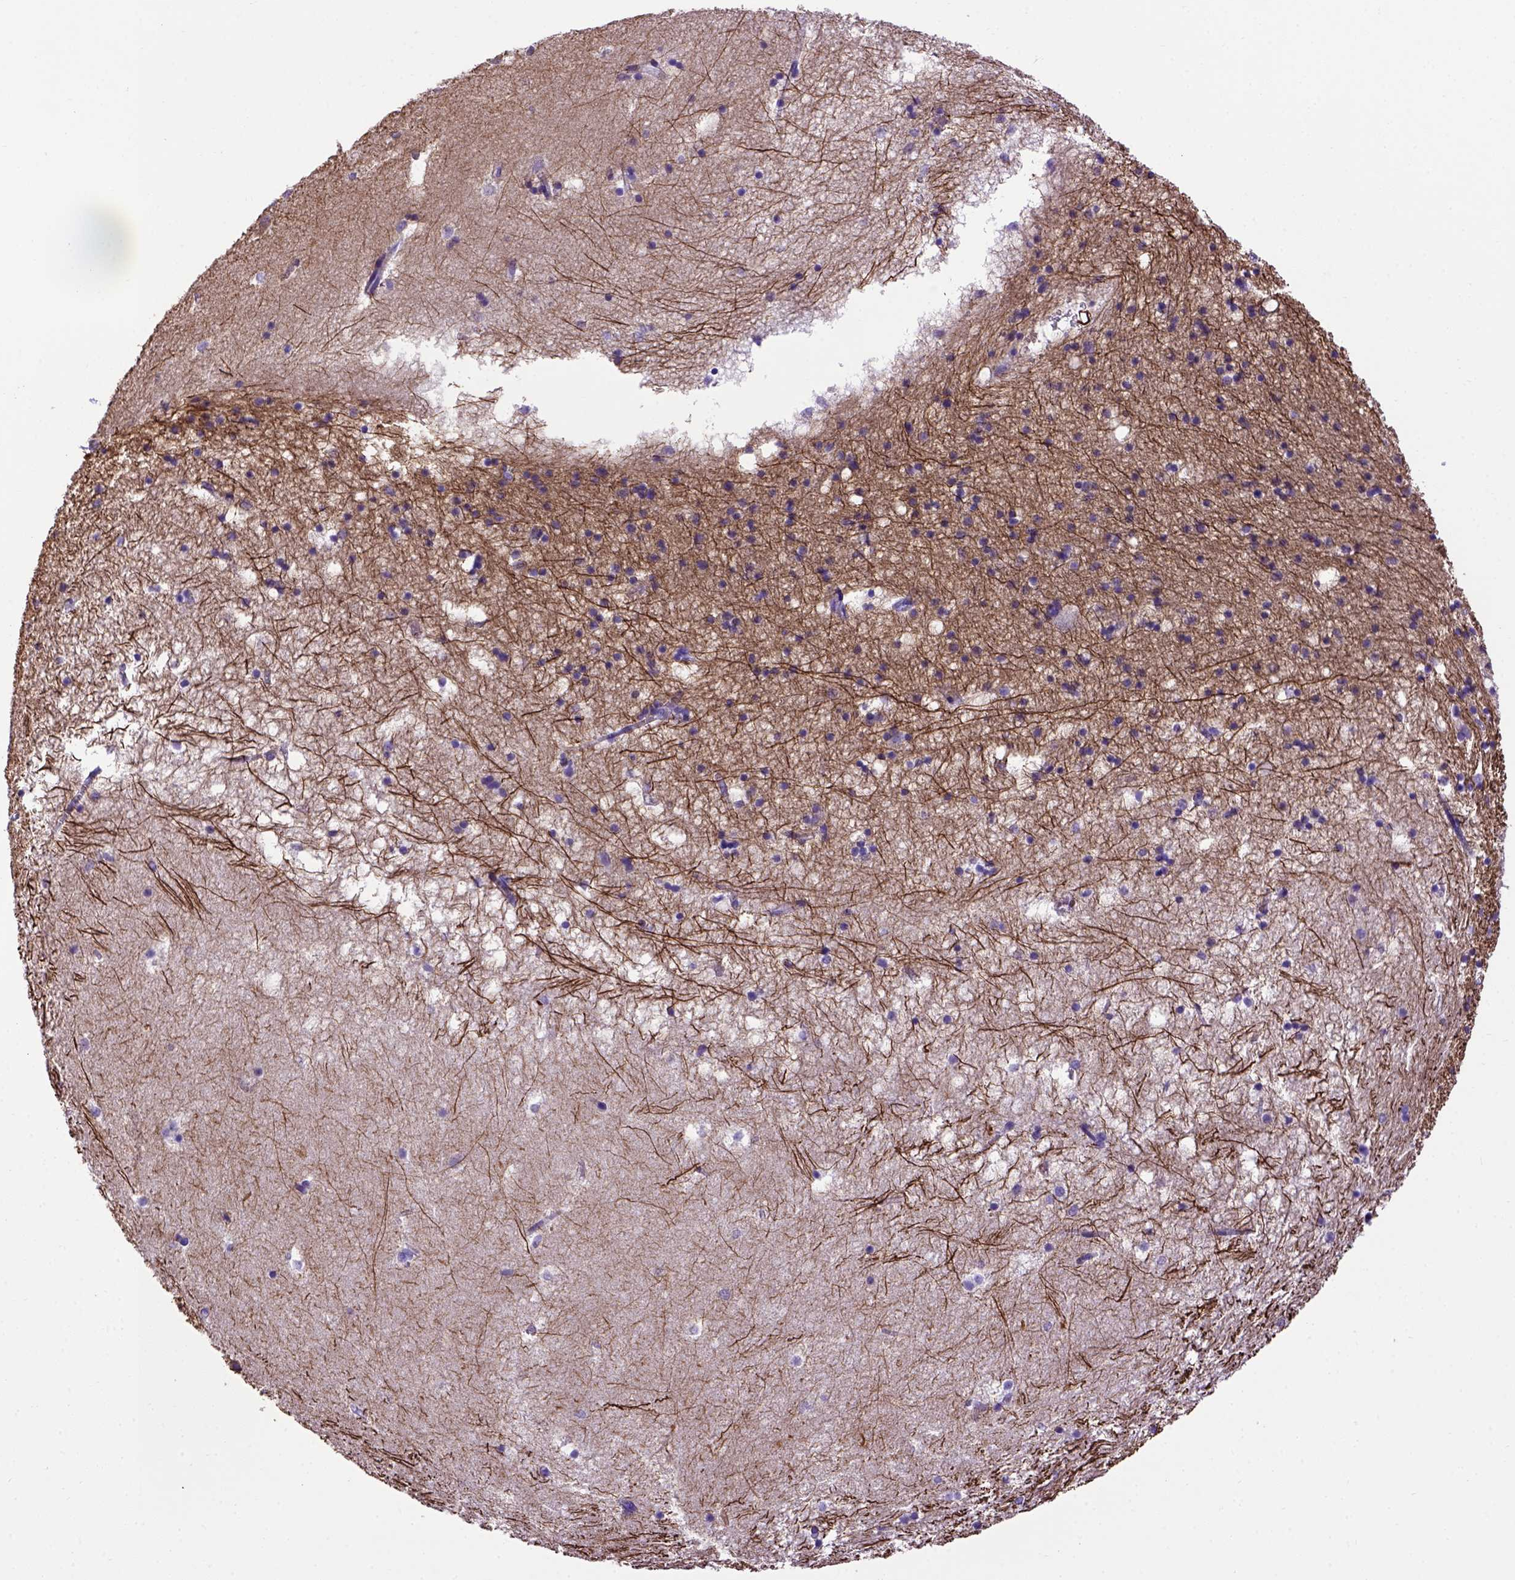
{"staining": {"intensity": "strong", "quantity": ">75%", "location": "cytoplasmic/membranous"}, "tissue": "hippocampus", "cell_type": "Glial cells", "image_type": "normal", "snomed": [{"axis": "morphology", "description": "Normal tissue, NOS"}, {"axis": "topography", "description": "Hippocampus"}], "caption": "Immunohistochemistry (DAB (3,3'-diaminobenzidine)) staining of unremarkable human hippocampus demonstrates strong cytoplasmic/membranous protein staining in about >75% of glial cells. The staining is performed using DAB (3,3'-diaminobenzidine) brown chromogen to label protein expression. The nuclei are counter-stained blue using hematoxylin.", "gene": "ADAM12", "patient": {"sex": "male", "age": 58}}